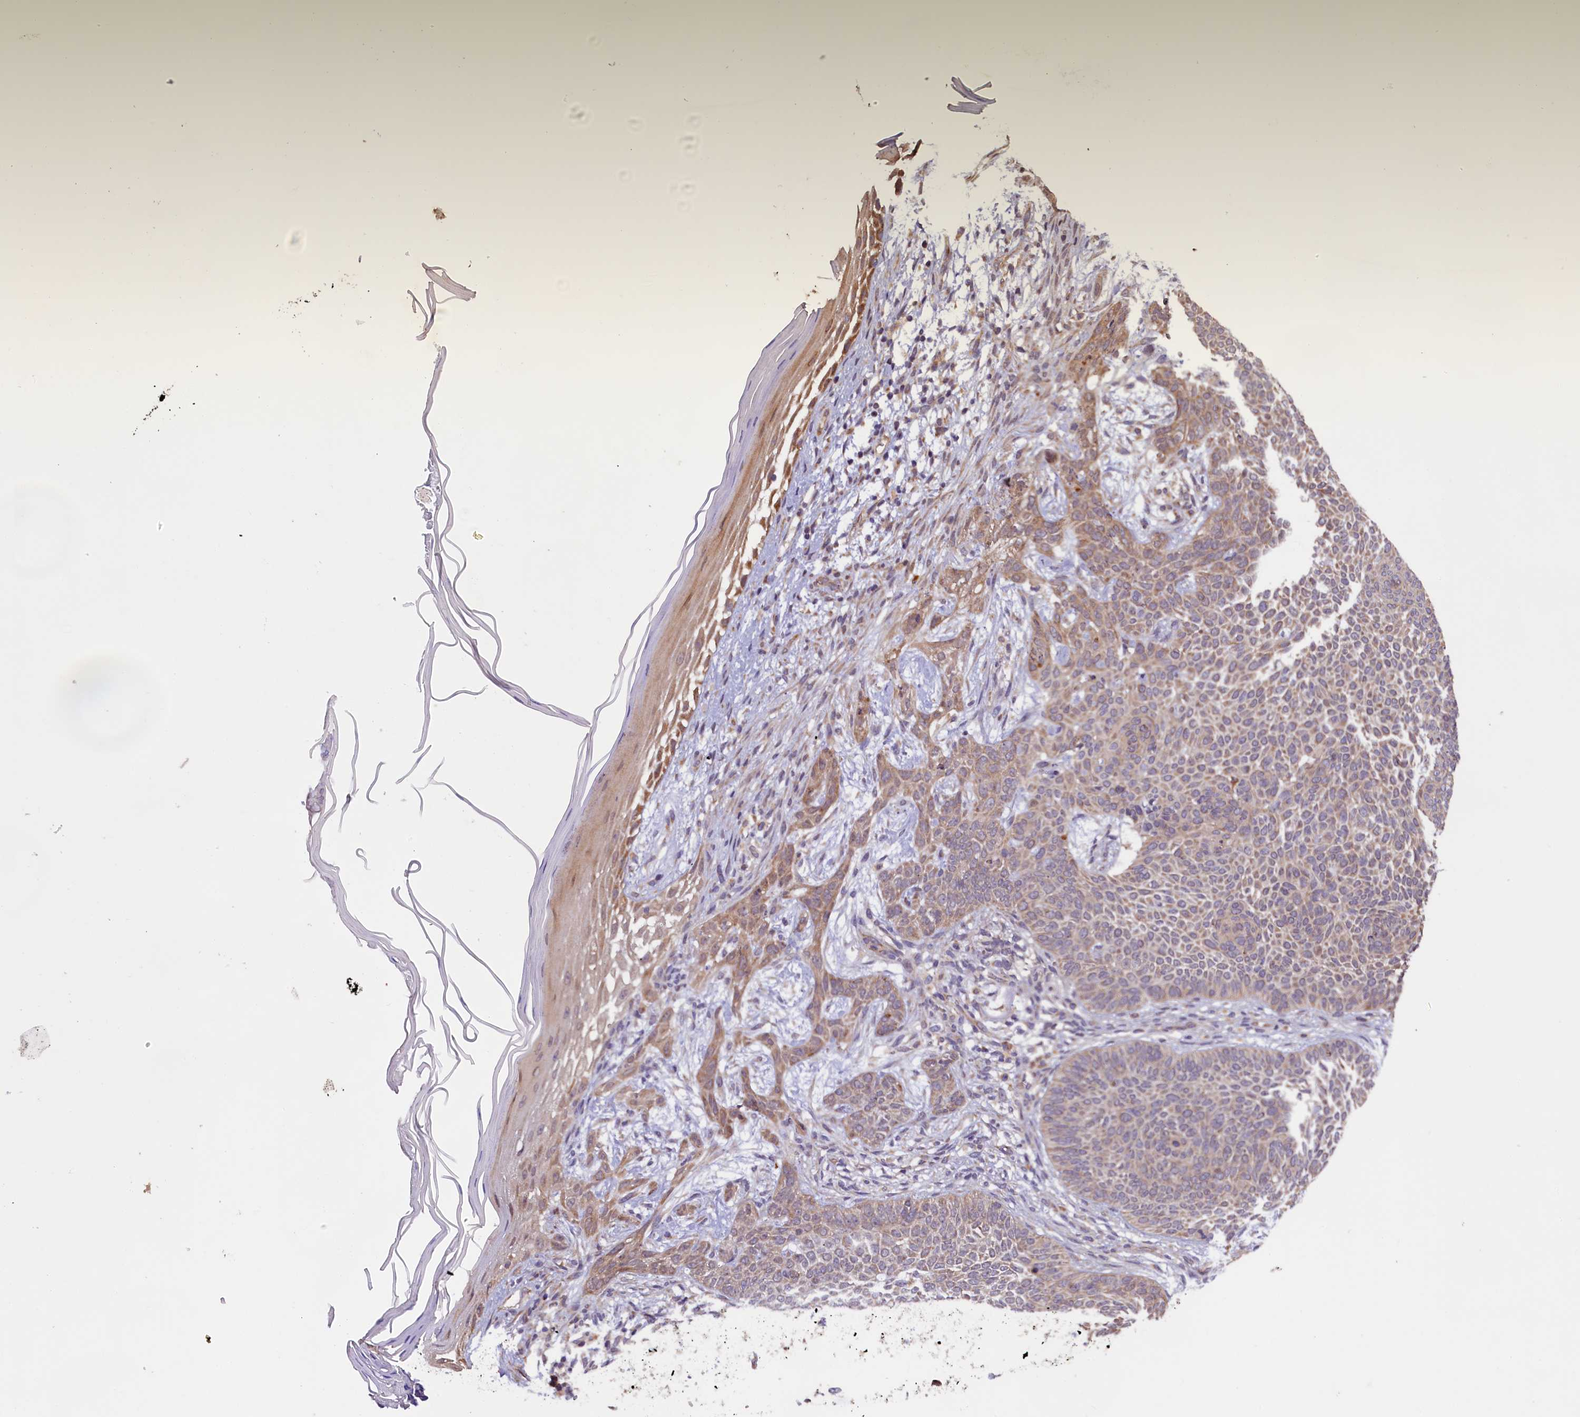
{"staining": {"intensity": "weak", "quantity": ">75%", "location": "cytoplasmic/membranous"}, "tissue": "skin cancer", "cell_type": "Tumor cells", "image_type": "cancer", "snomed": [{"axis": "morphology", "description": "Basal cell carcinoma"}, {"axis": "topography", "description": "Skin"}], "caption": "Immunohistochemistry (IHC) image of neoplastic tissue: human skin cancer stained using immunohistochemistry reveals low levels of weak protein expression localized specifically in the cytoplasmic/membranous of tumor cells, appearing as a cytoplasmic/membranous brown color.", "gene": "DOHH", "patient": {"sex": "male", "age": 85}}